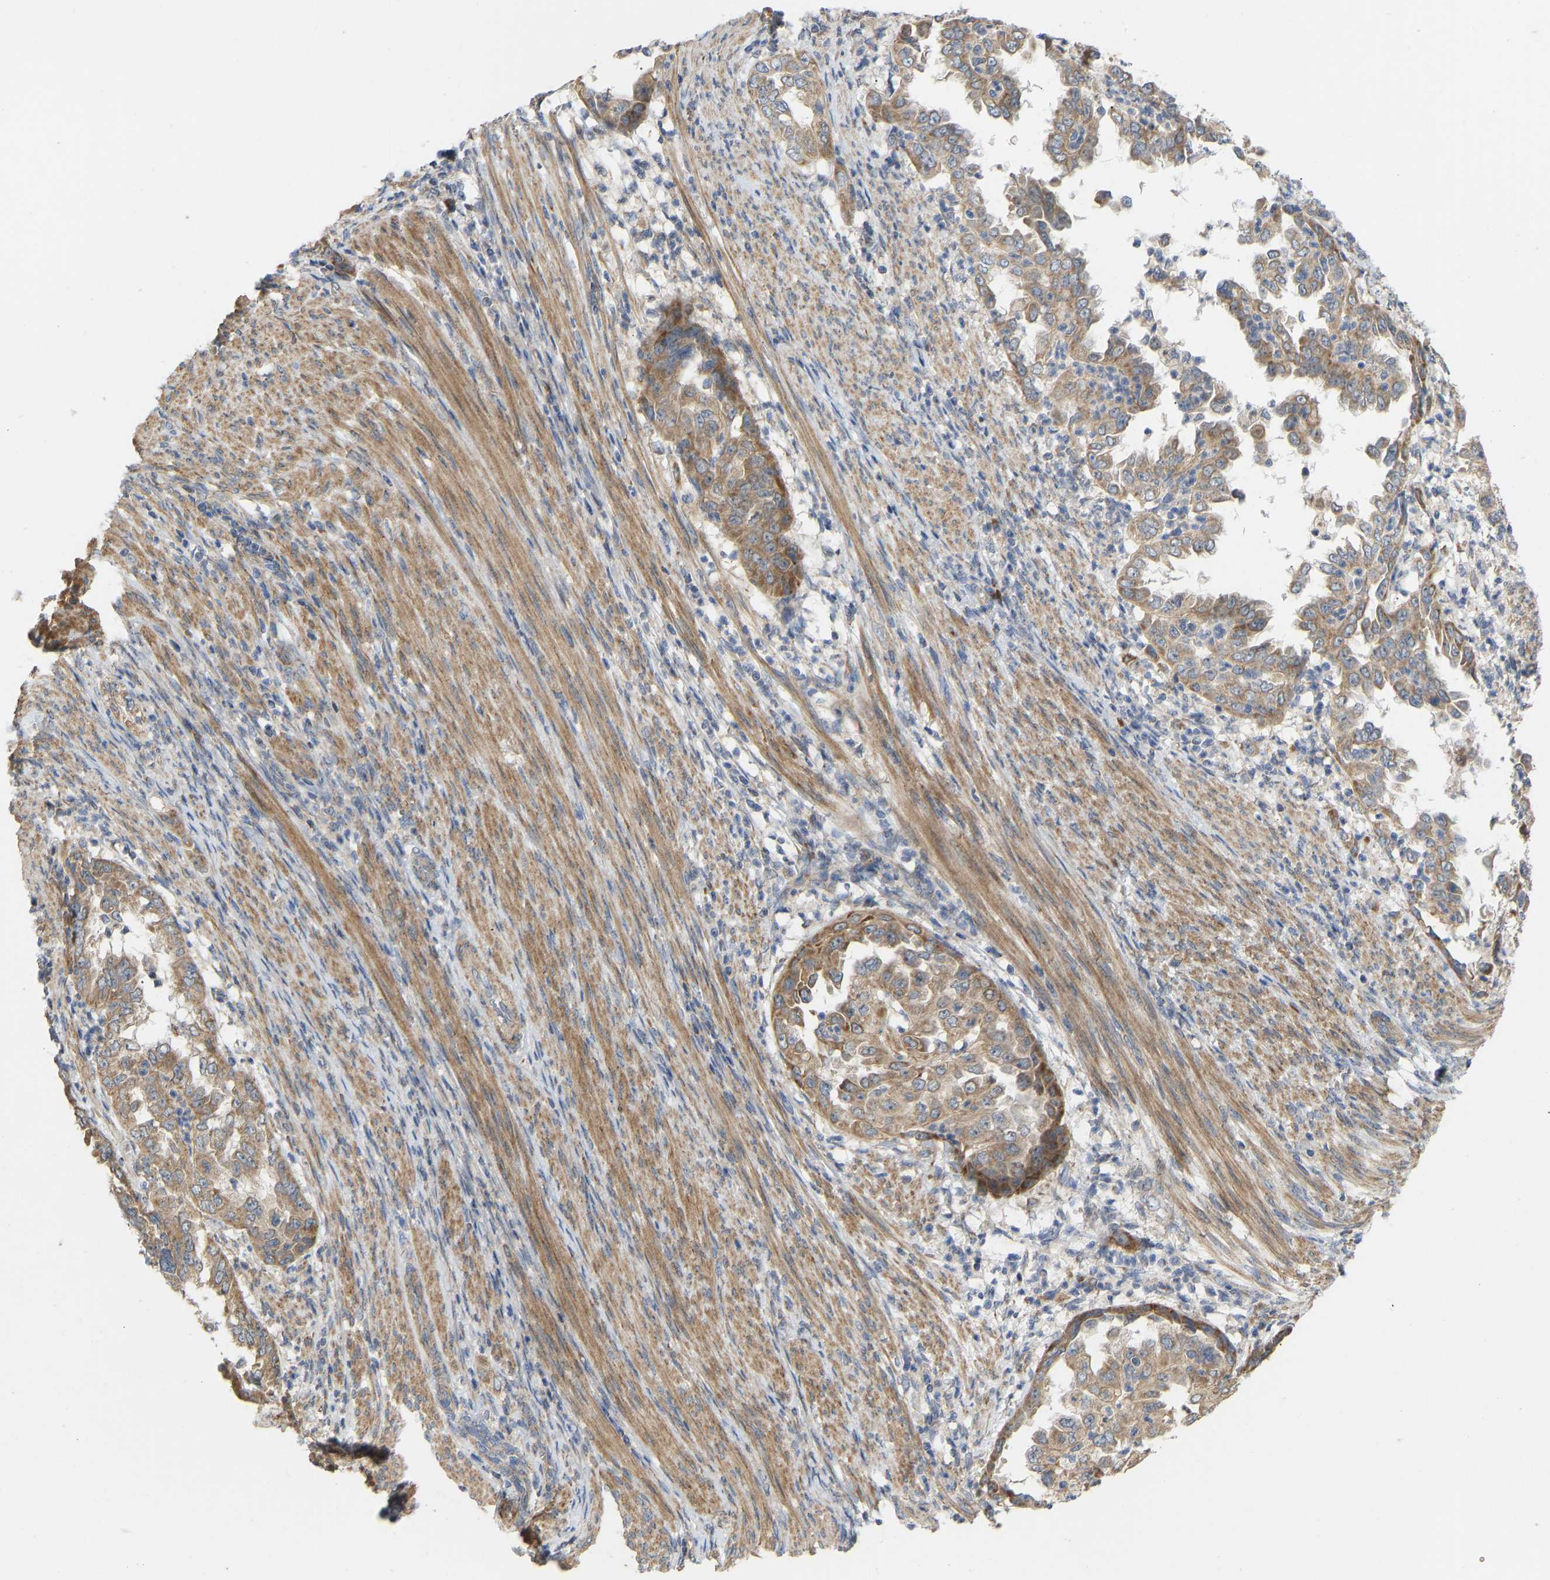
{"staining": {"intensity": "moderate", "quantity": ">75%", "location": "cytoplasmic/membranous"}, "tissue": "endometrial cancer", "cell_type": "Tumor cells", "image_type": "cancer", "snomed": [{"axis": "morphology", "description": "Adenocarcinoma, NOS"}, {"axis": "topography", "description": "Endometrium"}], "caption": "Immunohistochemical staining of human adenocarcinoma (endometrial) exhibits moderate cytoplasmic/membranous protein staining in about >75% of tumor cells.", "gene": "HACD2", "patient": {"sex": "female", "age": 85}}